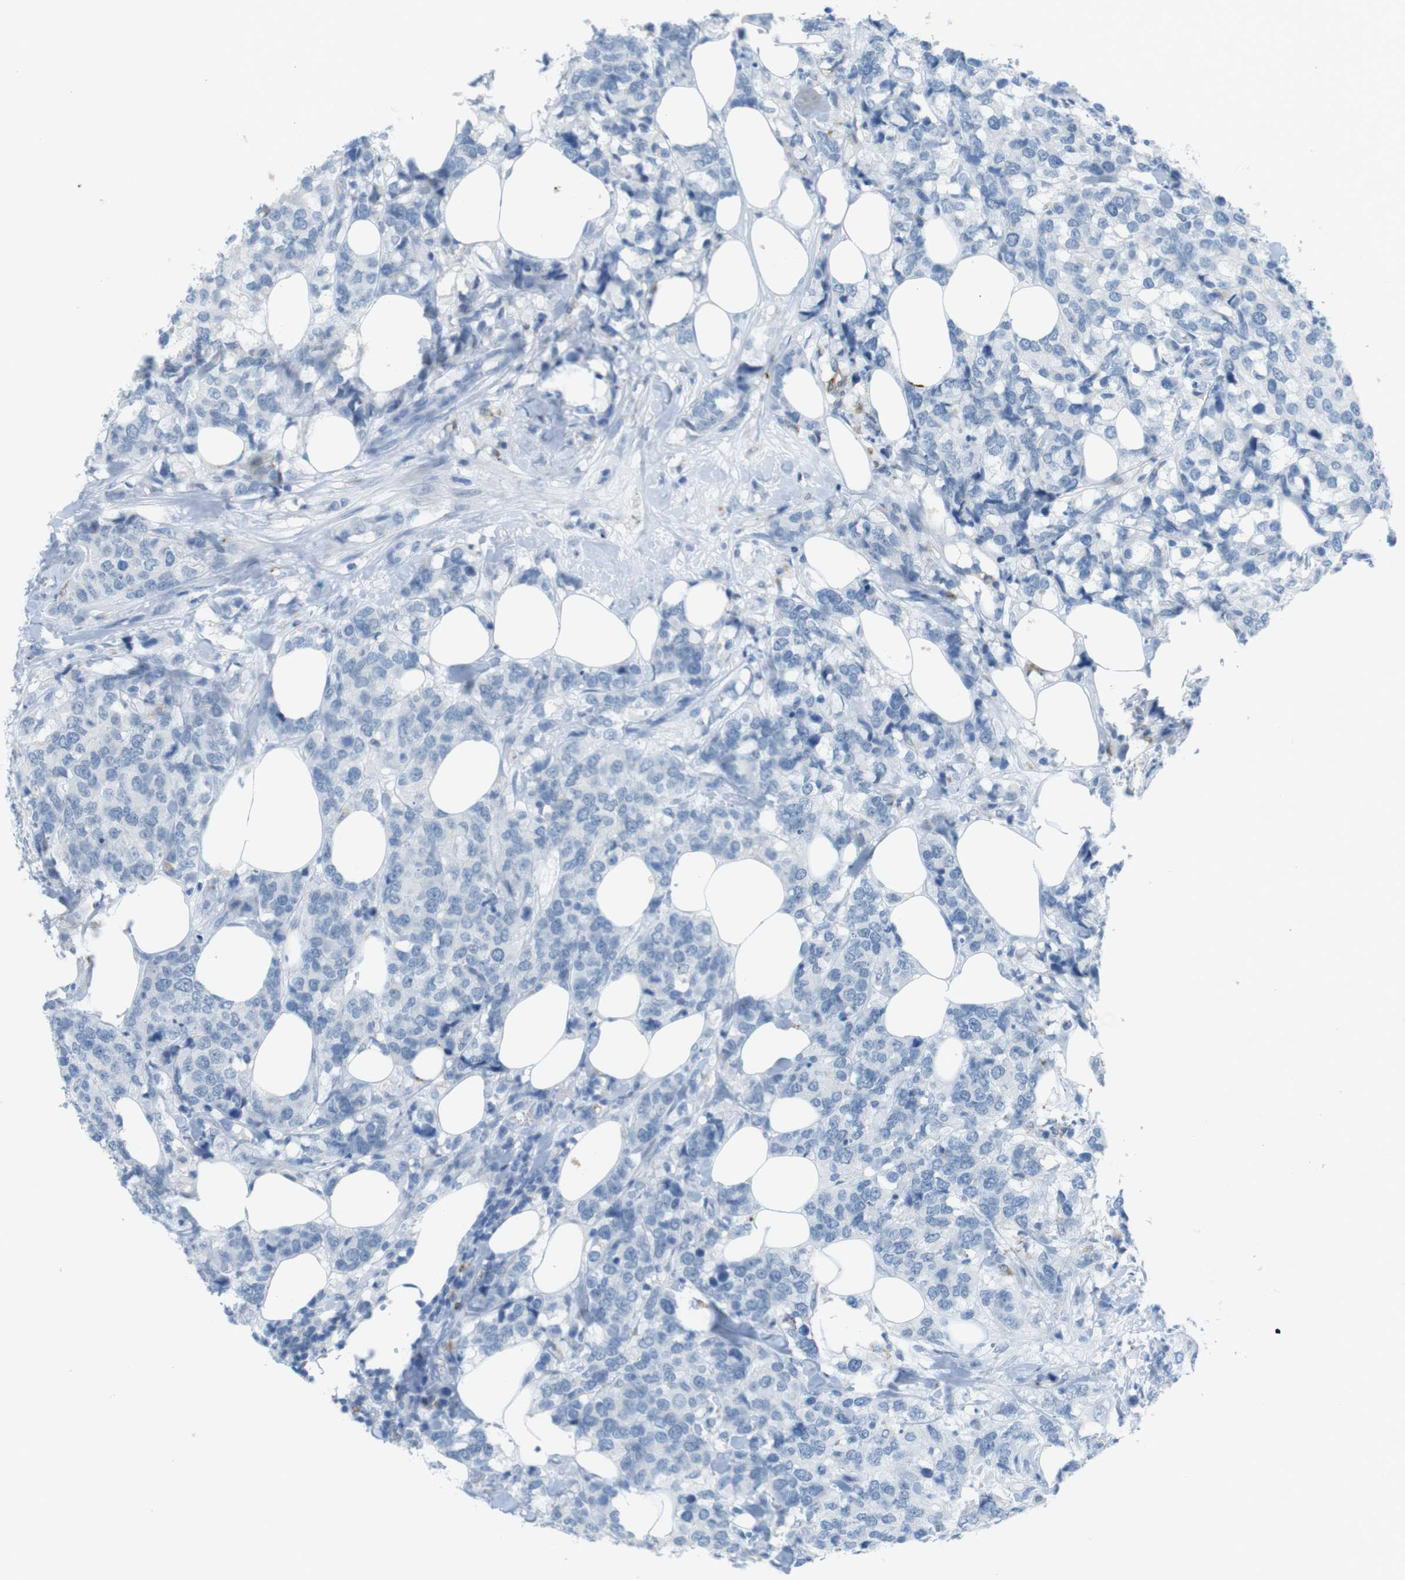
{"staining": {"intensity": "negative", "quantity": "none", "location": "none"}, "tissue": "breast cancer", "cell_type": "Tumor cells", "image_type": "cancer", "snomed": [{"axis": "morphology", "description": "Lobular carcinoma"}, {"axis": "topography", "description": "Breast"}], "caption": "IHC photomicrograph of neoplastic tissue: human breast cancer stained with DAB (3,3'-diaminobenzidine) demonstrates no significant protein staining in tumor cells. (Brightfield microscopy of DAB immunohistochemistry at high magnification).", "gene": "YIPF1", "patient": {"sex": "female", "age": 59}}